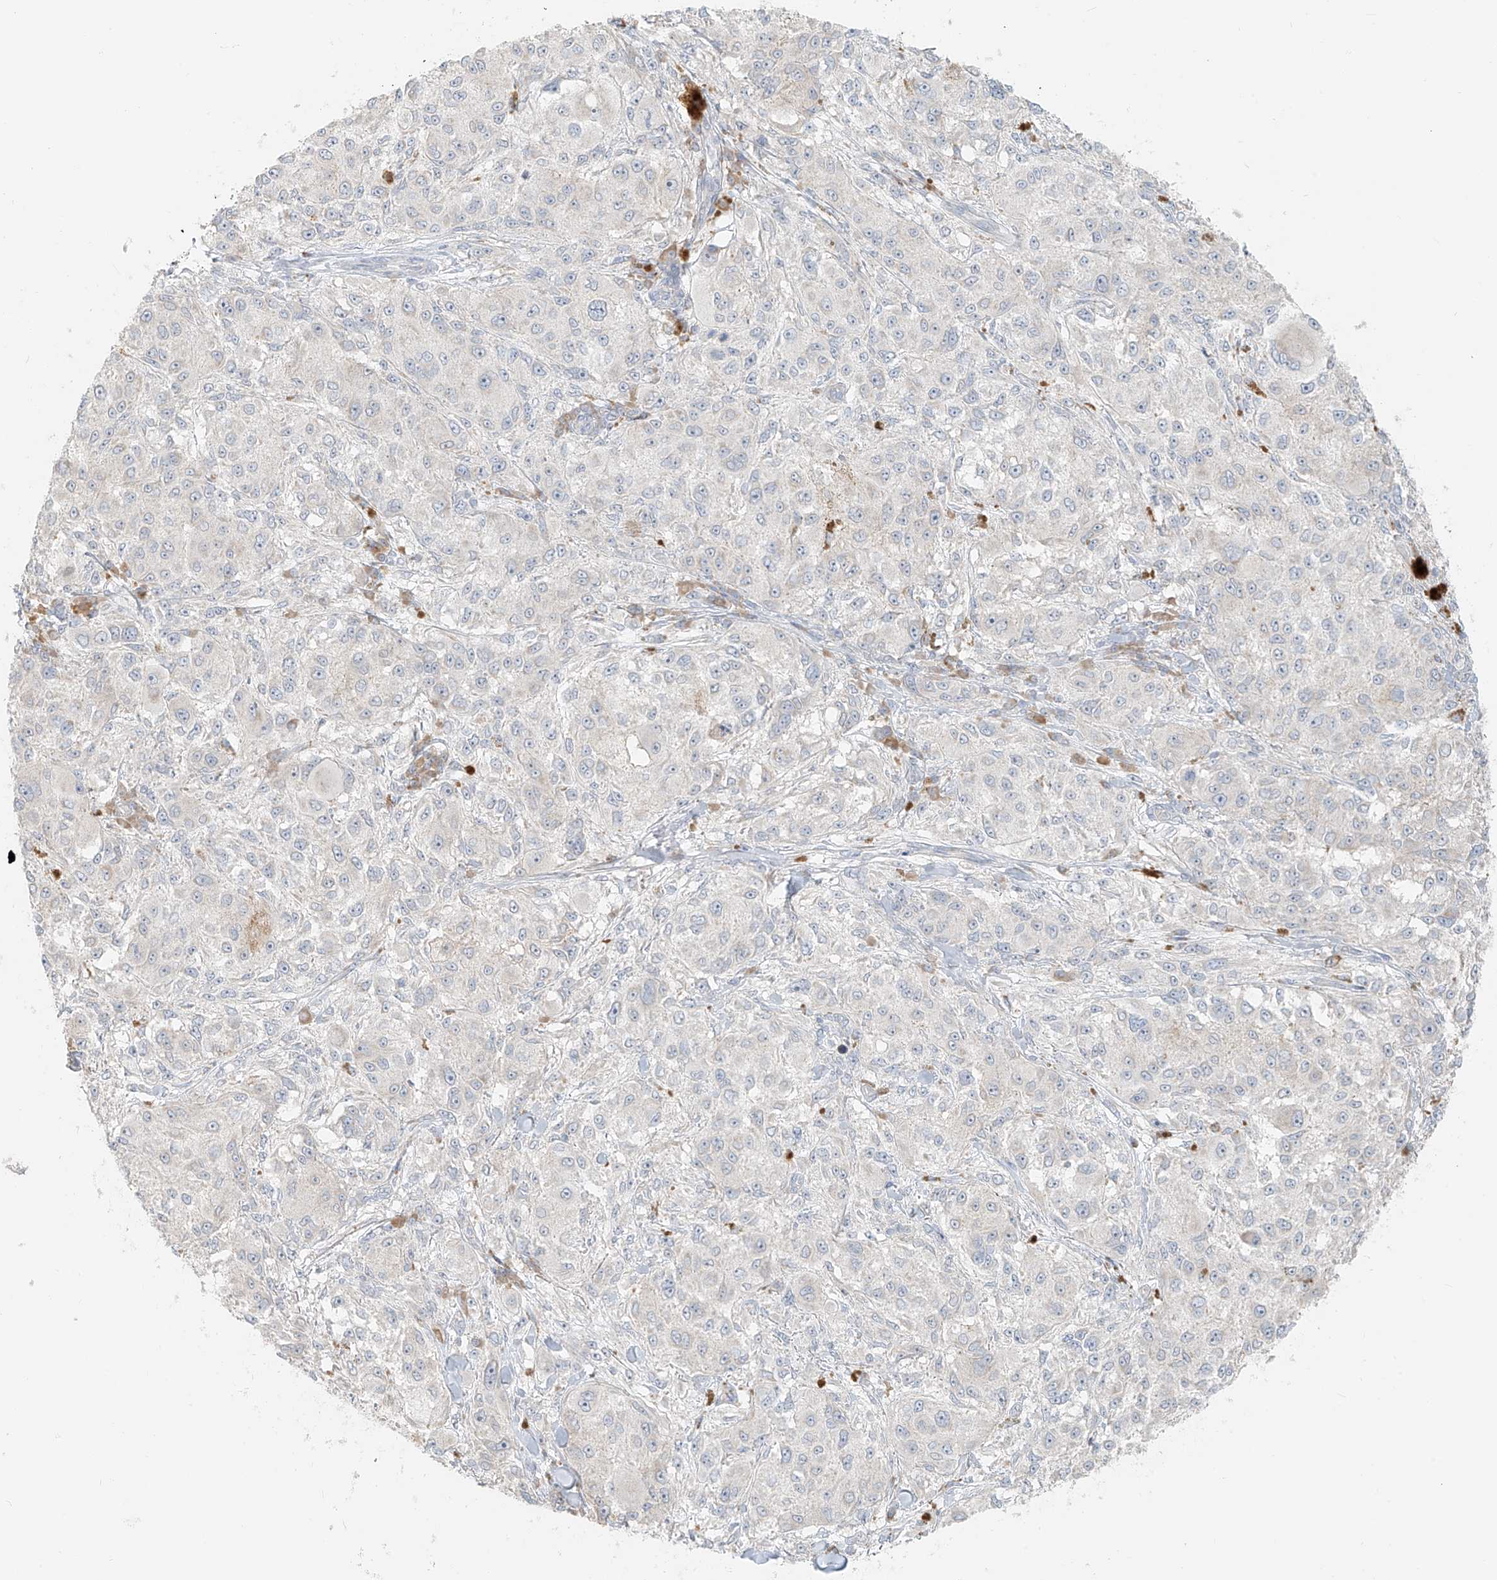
{"staining": {"intensity": "negative", "quantity": "none", "location": "none"}, "tissue": "melanoma", "cell_type": "Tumor cells", "image_type": "cancer", "snomed": [{"axis": "morphology", "description": "Necrosis, NOS"}, {"axis": "morphology", "description": "Malignant melanoma, NOS"}, {"axis": "topography", "description": "Skin"}], "caption": "The photomicrograph shows no significant positivity in tumor cells of melanoma.", "gene": "UST", "patient": {"sex": "female", "age": 87}}